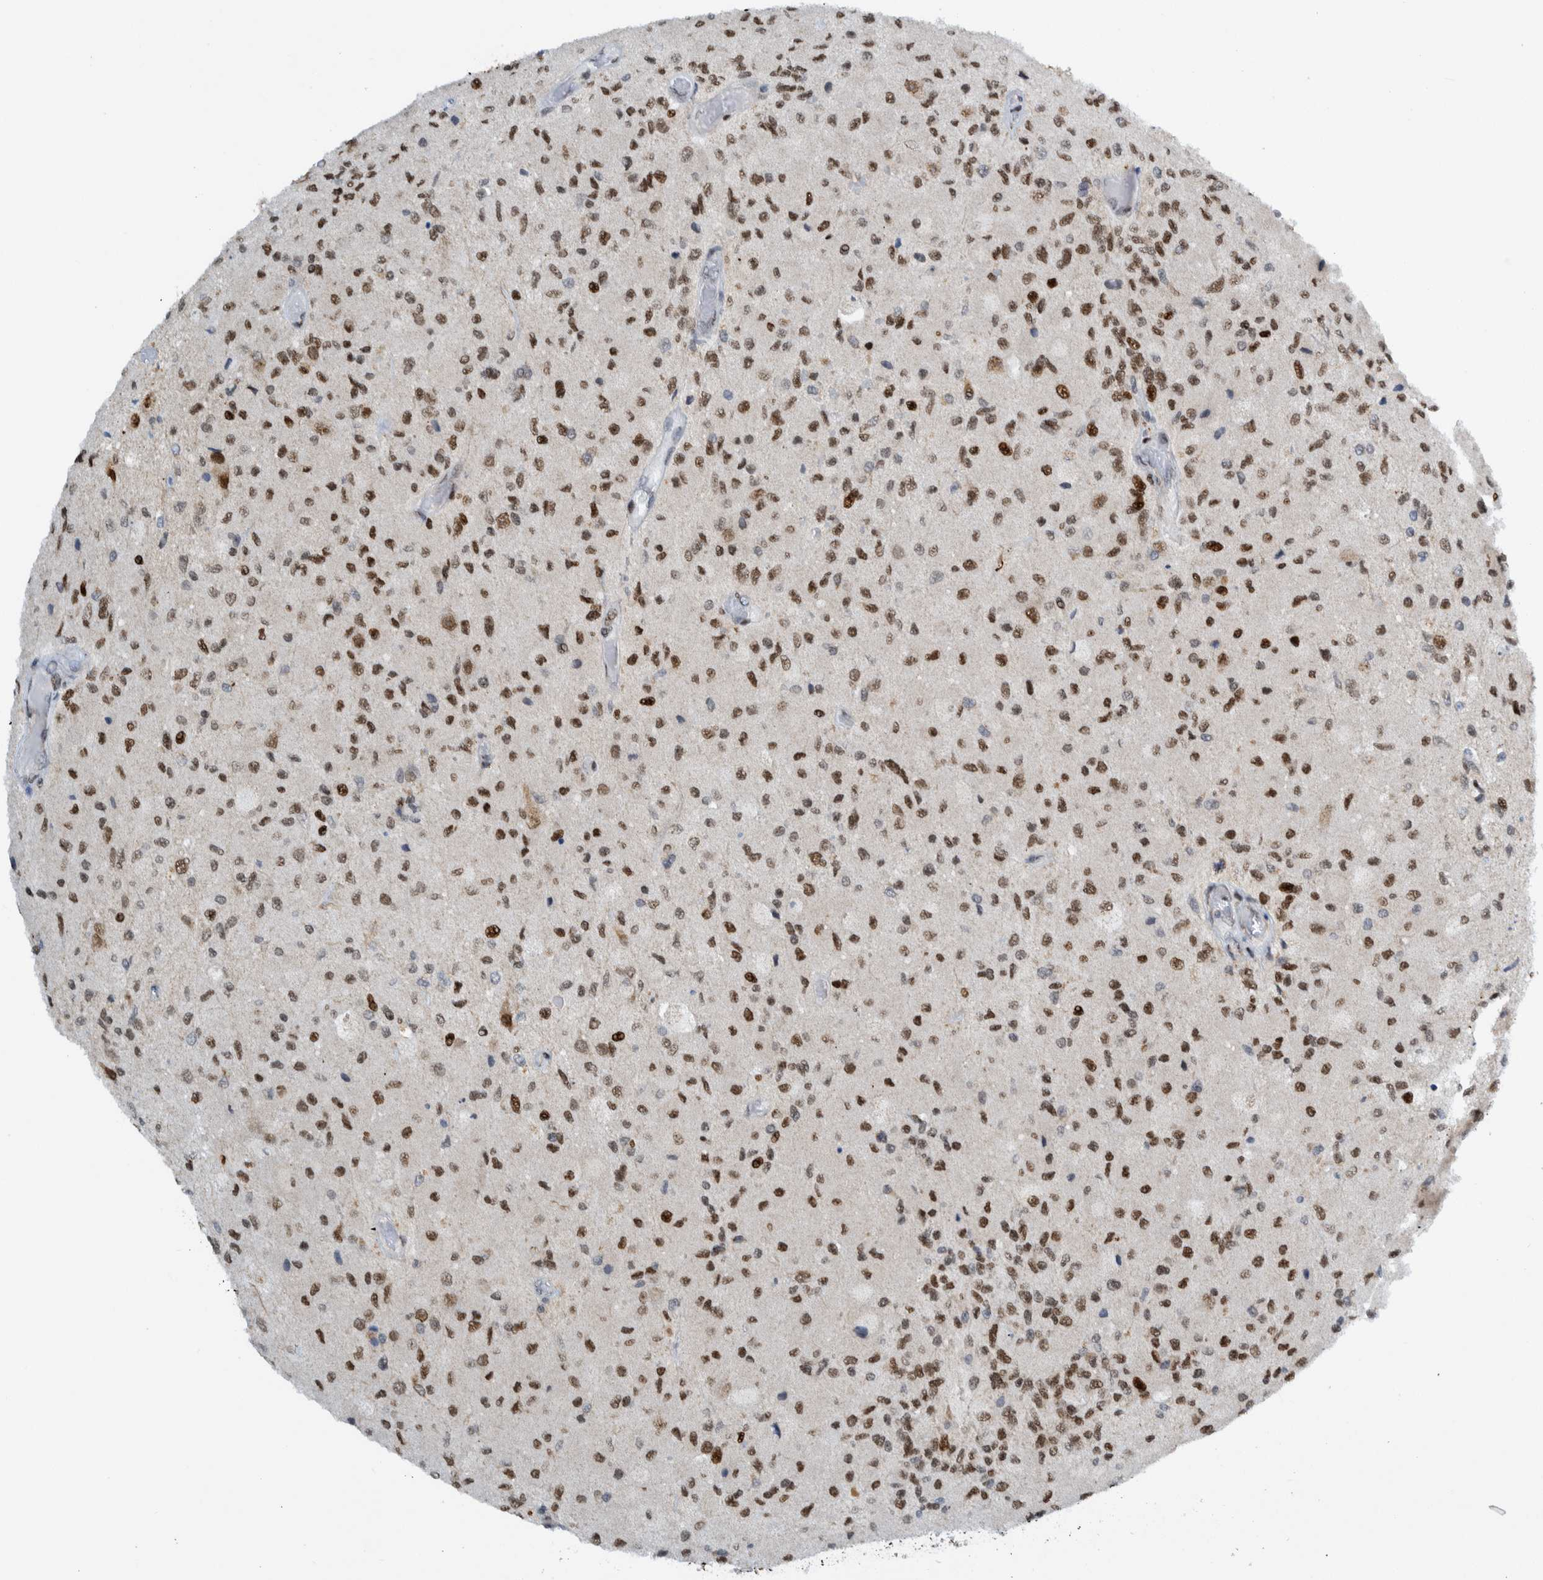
{"staining": {"intensity": "moderate", "quantity": ">75%", "location": "nuclear"}, "tissue": "glioma", "cell_type": "Tumor cells", "image_type": "cancer", "snomed": [{"axis": "morphology", "description": "Normal tissue, NOS"}, {"axis": "morphology", "description": "Glioma, malignant, High grade"}, {"axis": "topography", "description": "Cerebral cortex"}], "caption": "This is a histology image of IHC staining of malignant high-grade glioma, which shows moderate positivity in the nuclear of tumor cells.", "gene": "CCDC57", "patient": {"sex": "male", "age": 77}}